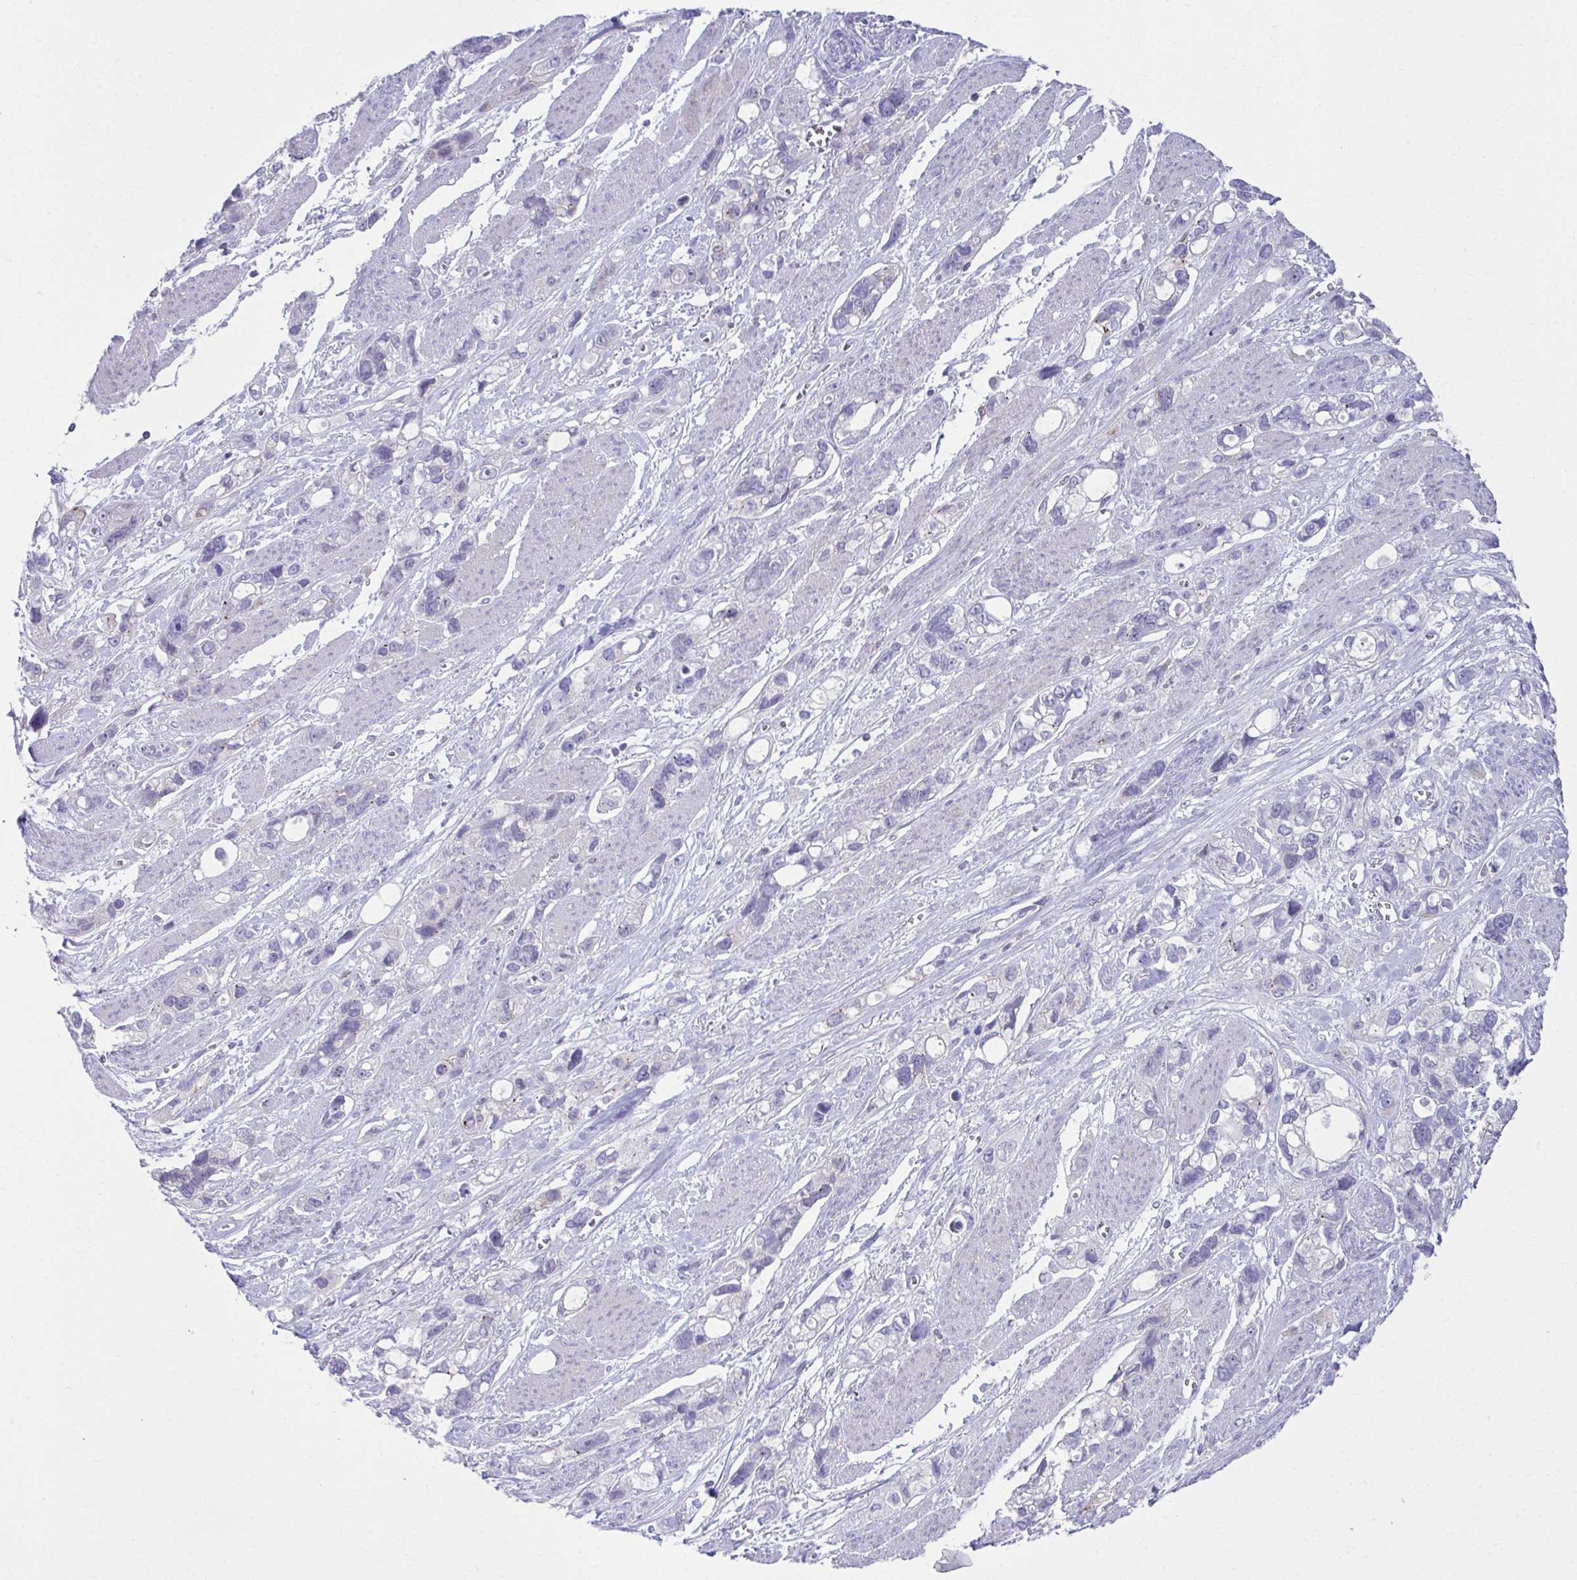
{"staining": {"intensity": "negative", "quantity": "none", "location": "none"}, "tissue": "stomach cancer", "cell_type": "Tumor cells", "image_type": "cancer", "snomed": [{"axis": "morphology", "description": "Adenocarcinoma, NOS"}, {"axis": "topography", "description": "Stomach, upper"}], "caption": "This is a image of immunohistochemistry (IHC) staining of stomach adenocarcinoma, which shows no staining in tumor cells. The staining was performed using DAB (3,3'-diaminobenzidine) to visualize the protein expression in brown, while the nuclei were stained in blue with hematoxylin (Magnification: 20x).", "gene": "OR7A5", "patient": {"sex": "female", "age": 81}}